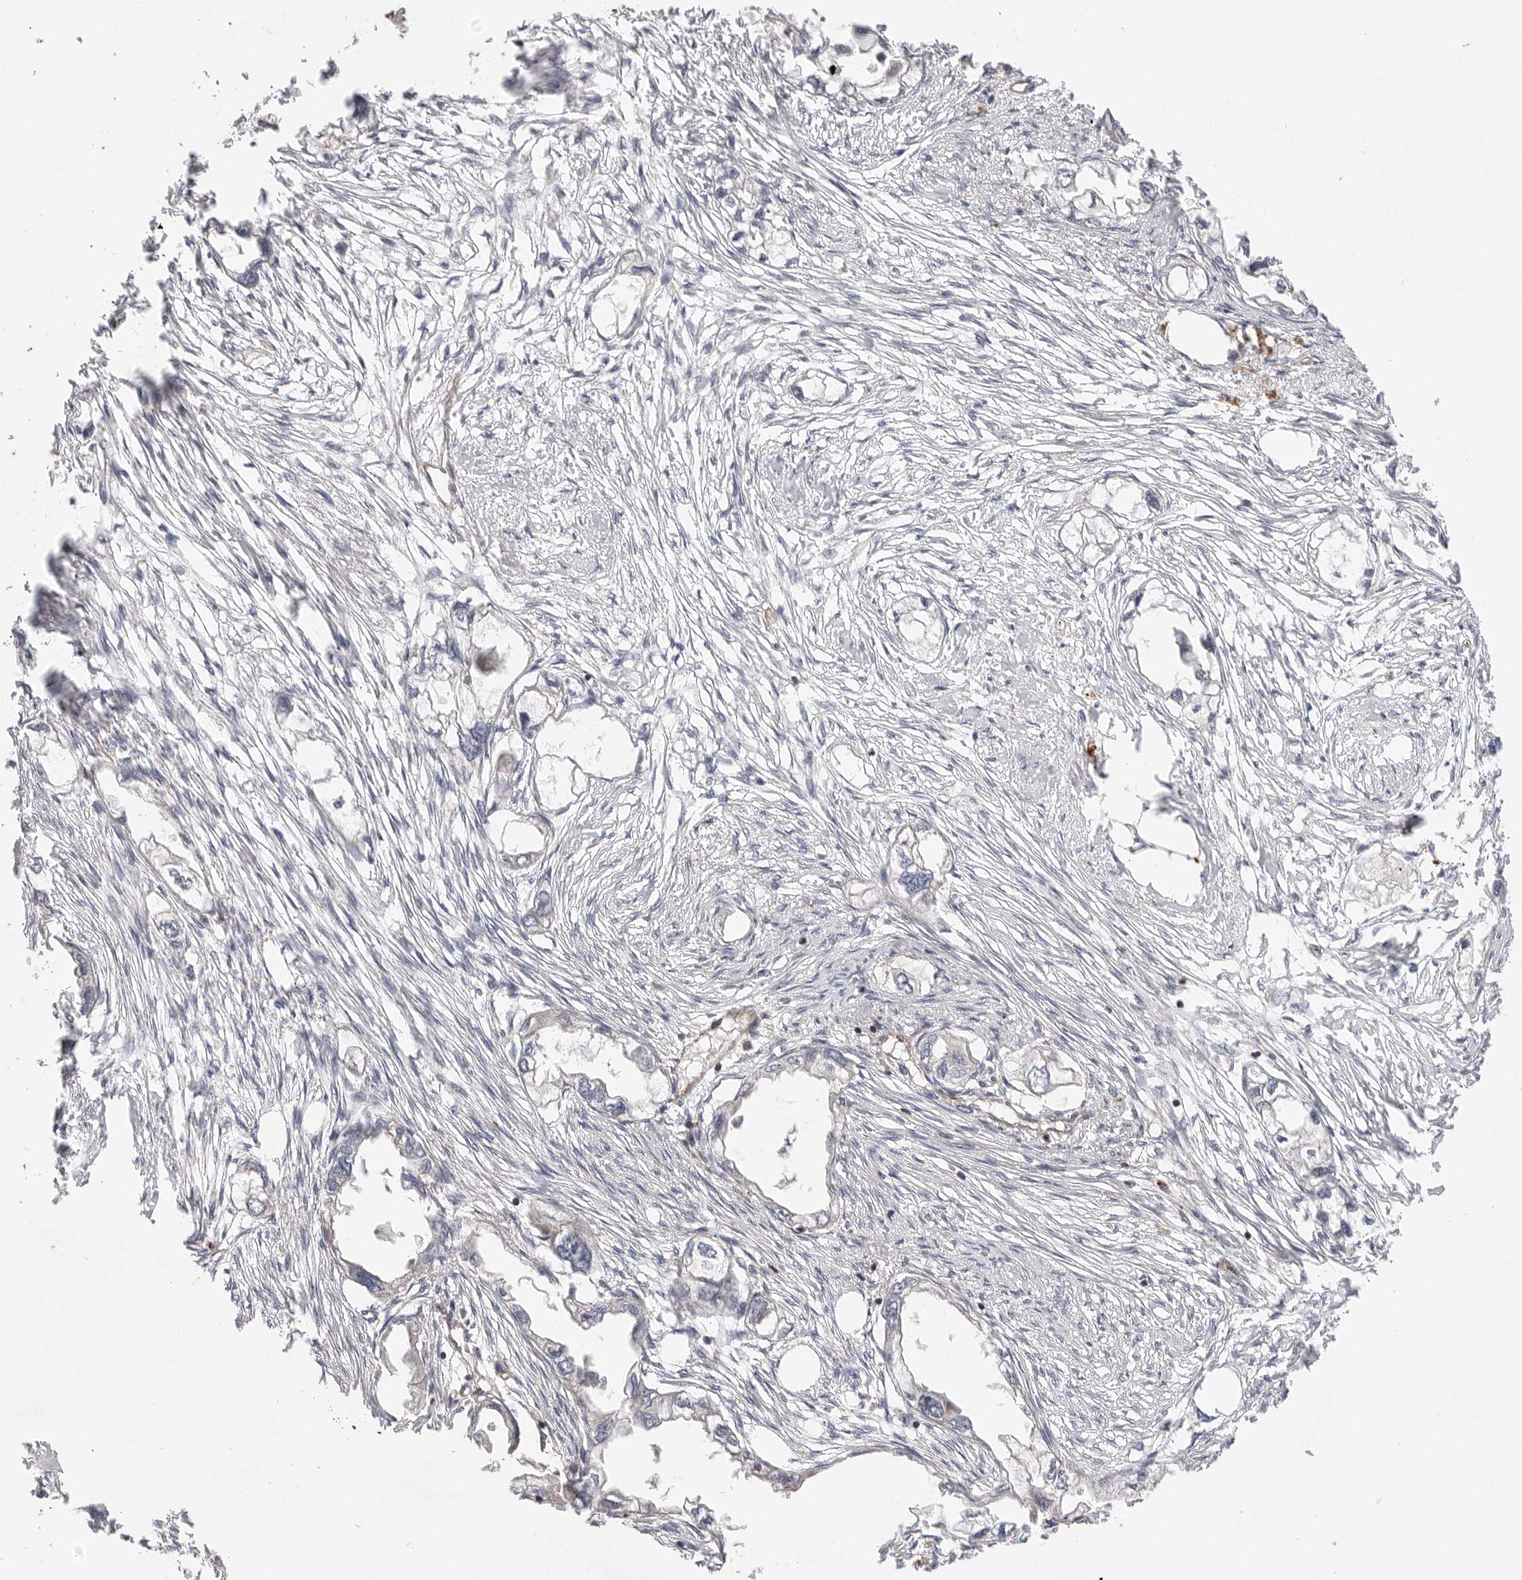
{"staining": {"intensity": "negative", "quantity": "none", "location": "none"}, "tissue": "endometrial cancer", "cell_type": "Tumor cells", "image_type": "cancer", "snomed": [{"axis": "morphology", "description": "Adenocarcinoma, NOS"}, {"axis": "morphology", "description": "Adenocarcinoma, metastatic, NOS"}, {"axis": "topography", "description": "Adipose tissue"}, {"axis": "topography", "description": "Endometrium"}], "caption": "Tumor cells are negative for brown protein staining in endometrial adenocarcinoma.", "gene": "PRKCH", "patient": {"sex": "female", "age": 67}}